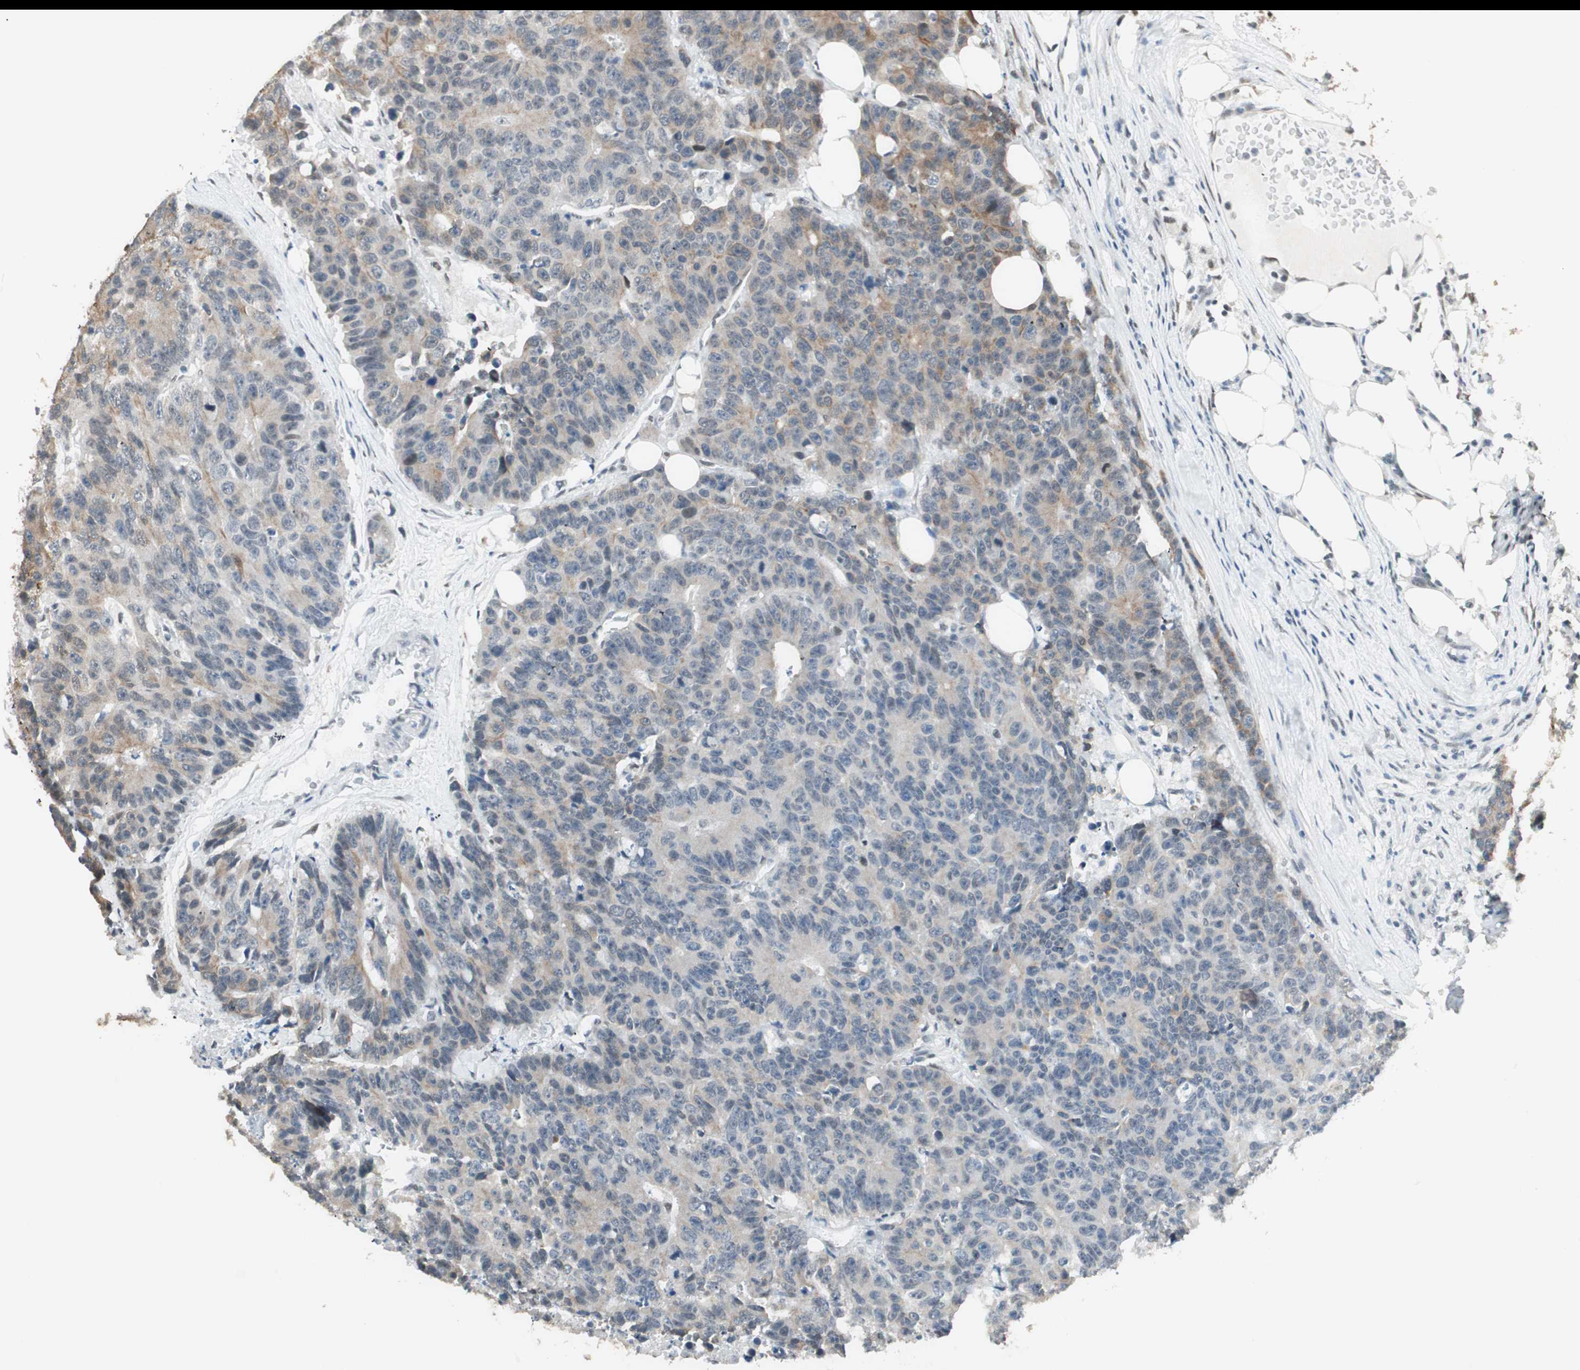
{"staining": {"intensity": "moderate", "quantity": ">75%", "location": "cytoplasmic/membranous"}, "tissue": "colorectal cancer", "cell_type": "Tumor cells", "image_type": "cancer", "snomed": [{"axis": "morphology", "description": "Adenocarcinoma, NOS"}, {"axis": "topography", "description": "Colon"}], "caption": "DAB immunohistochemical staining of colorectal cancer (adenocarcinoma) displays moderate cytoplasmic/membranous protein positivity in approximately >75% of tumor cells. Using DAB (brown) and hematoxylin (blue) stains, captured at high magnification using brightfield microscopy.", "gene": "ZBTB17", "patient": {"sex": "female", "age": 86}}